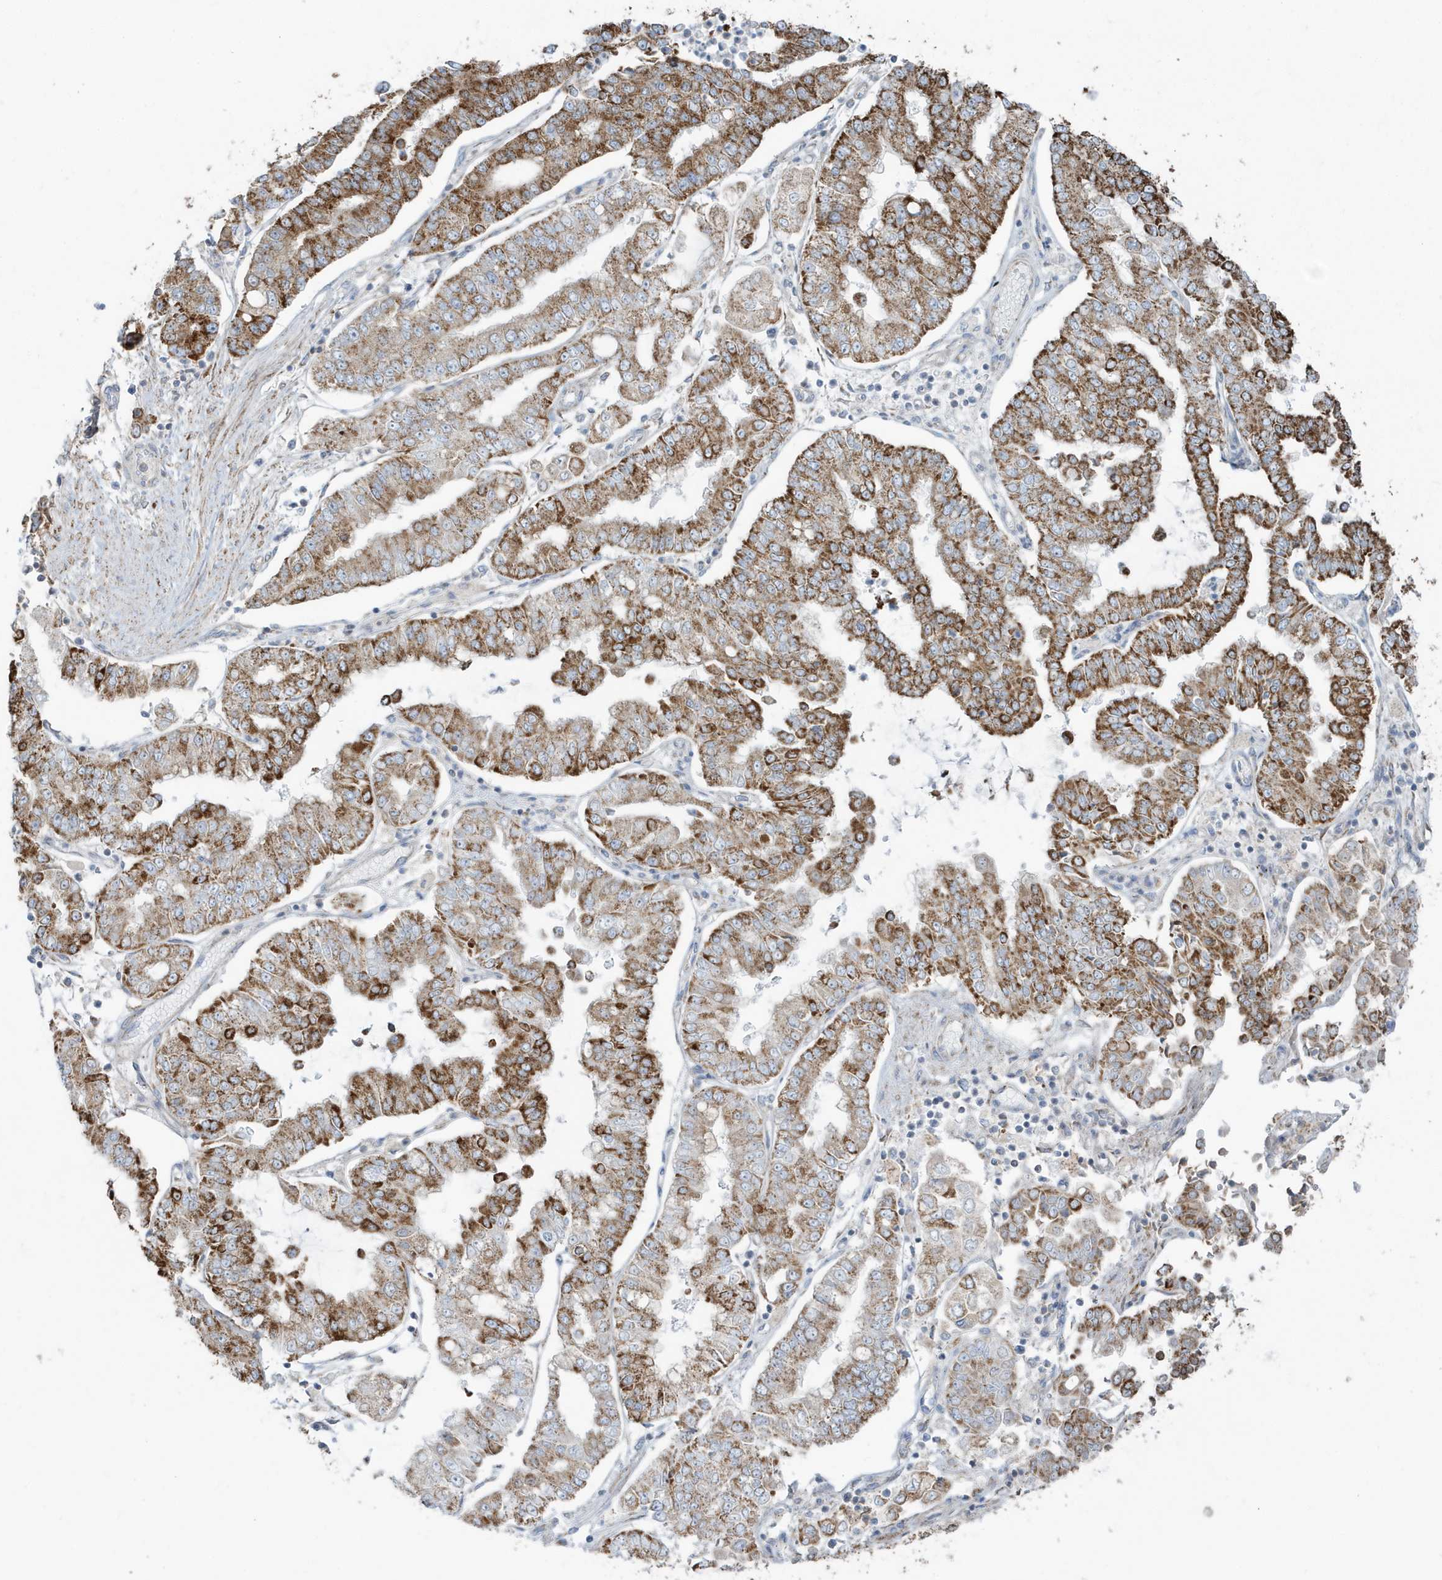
{"staining": {"intensity": "strong", "quantity": ">75%", "location": "cytoplasmic/membranous"}, "tissue": "stomach cancer", "cell_type": "Tumor cells", "image_type": "cancer", "snomed": [{"axis": "morphology", "description": "Adenocarcinoma, NOS"}, {"axis": "topography", "description": "Stomach"}], "caption": "A high-resolution histopathology image shows immunohistochemistry (IHC) staining of stomach cancer (adenocarcinoma), which demonstrates strong cytoplasmic/membranous expression in approximately >75% of tumor cells.", "gene": "RAB11FIP3", "patient": {"sex": "male", "age": 76}}